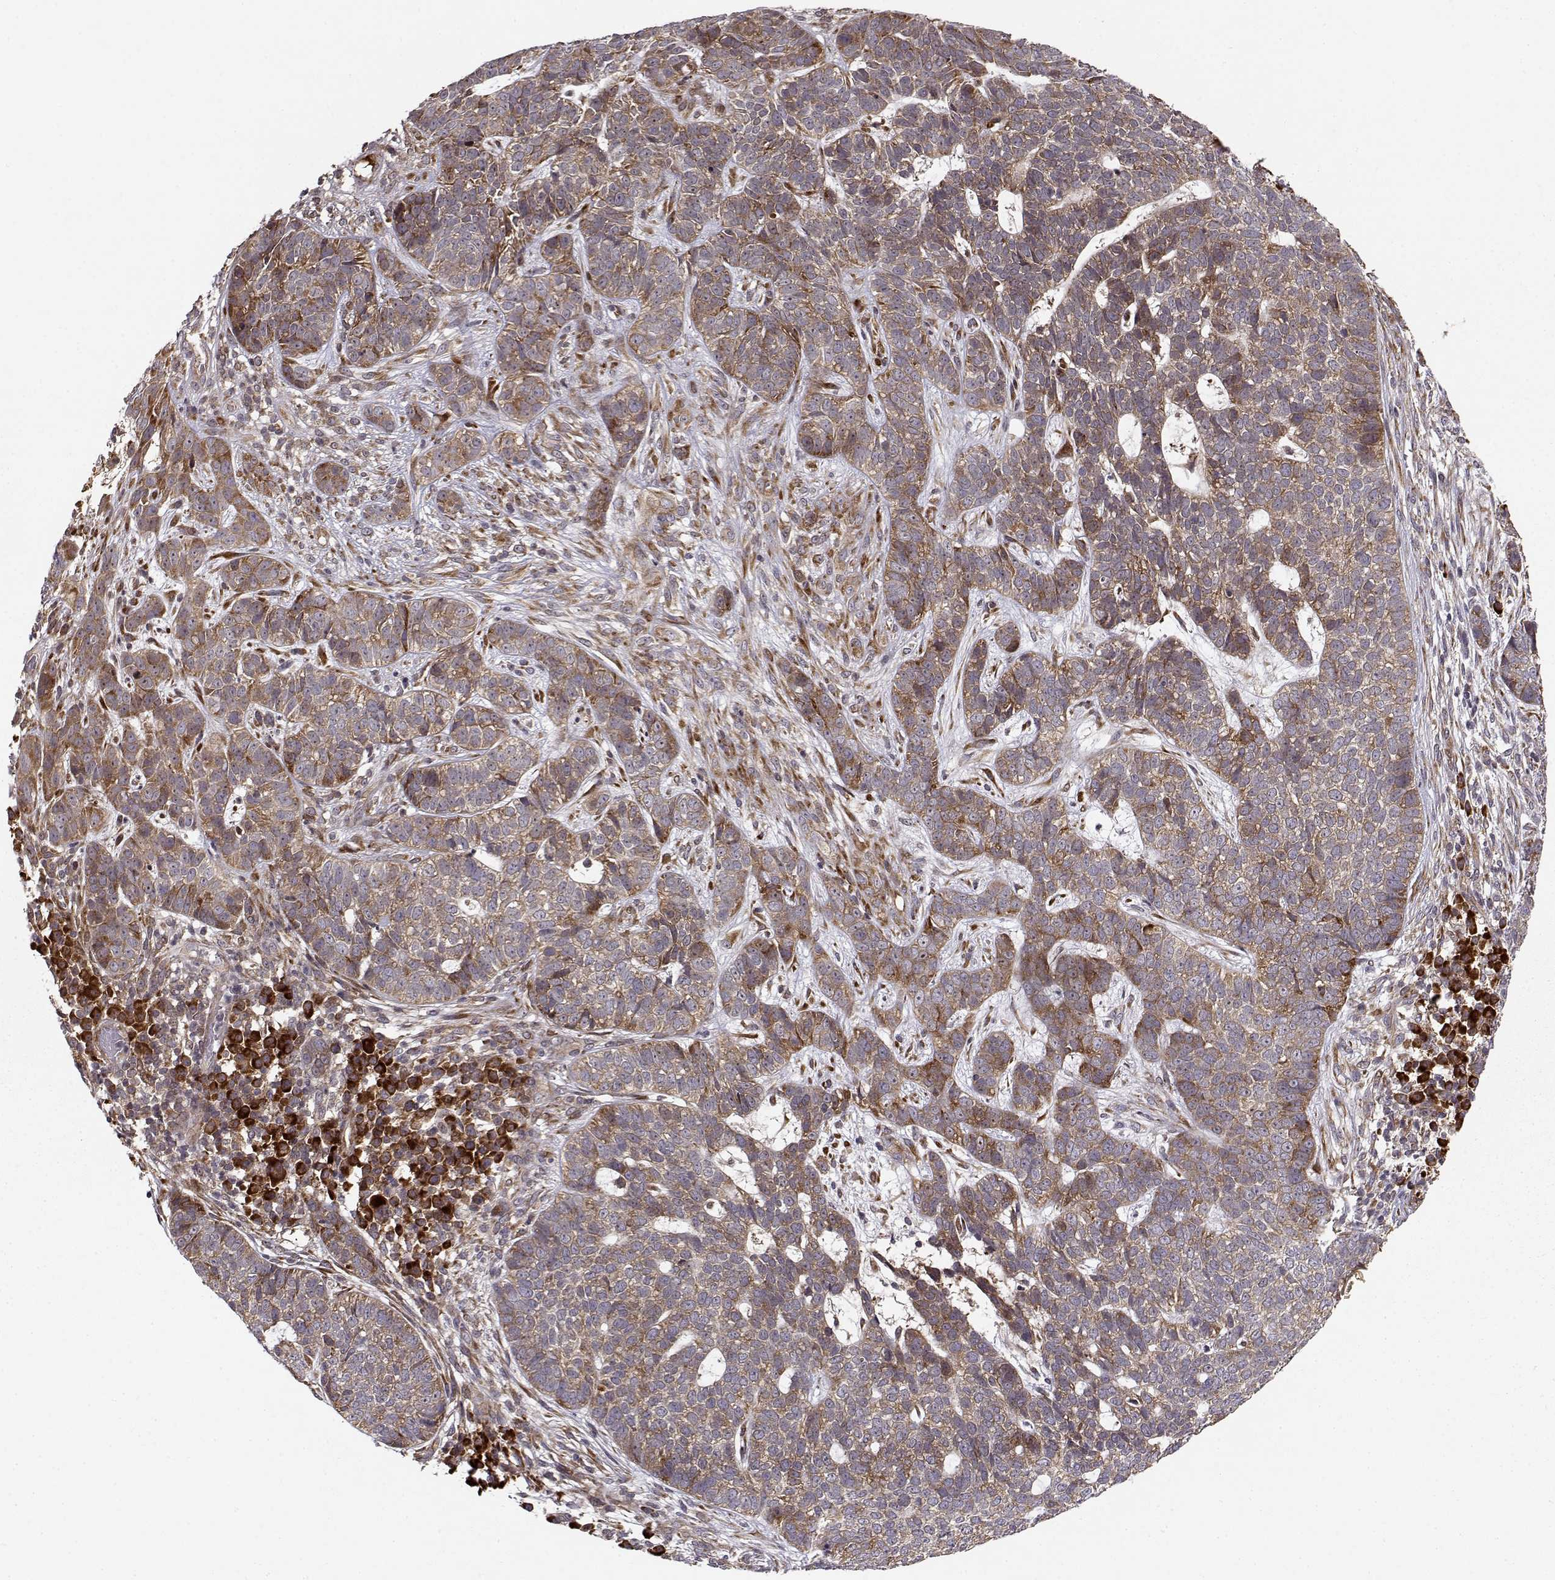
{"staining": {"intensity": "moderate", "quantity": ">75%", "location": "cytoplasmic/membranous"}, "tissue": "skin cancer", "cell_type": "Tumor cells", "image_type": "cancer", "snomed": [{"axis": "morphology", "description": "Basal cell carcinoma"}, {"axis": "topography", "description": "Skin"}], "caption": "Immunohistochemical staining of human skin cancer (basal cell carcinoma) exhibits medium levels of moderate cytoplasmic/membranous protein positivity in about >75% of tumor cells. The protein is shown in brown color, while the nuclei are stained blue.", "gene": "RPL31", "patient": {"sex": "female", "age": 69}}